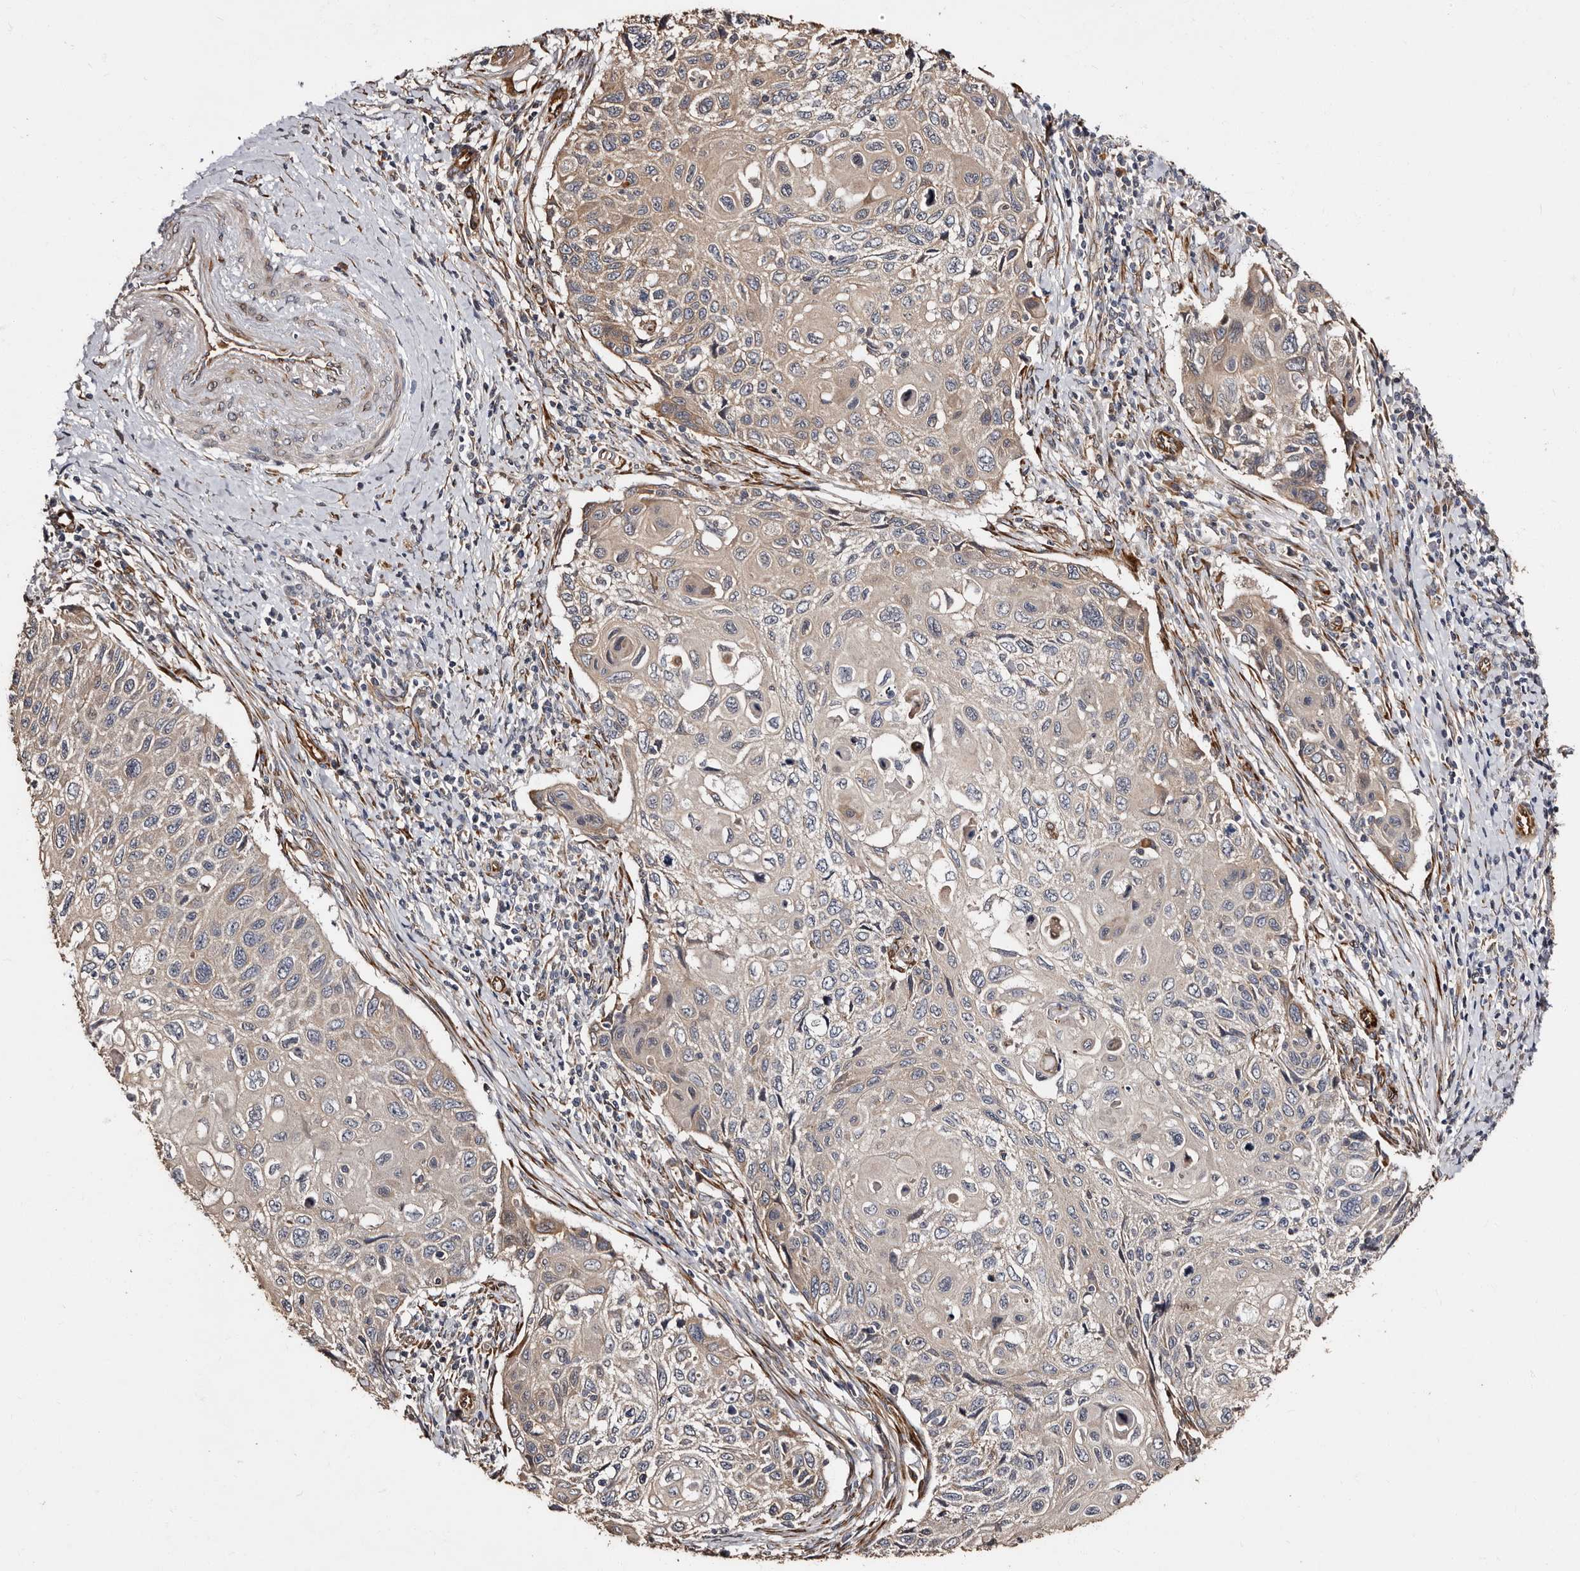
{"staining": {"intensity": "weak", "quantity": "25%-75%", "location": "cytoplasmic/membranous"}, "tissue": "cervical cancer", "cell_type": "Tumor cells", "image_type": "cancer", "snomed": [{"axis": "morphology", "description": "Squamous cell carcinoma, NOS"}, {"axis": "topography", "description": "Cervix"}], "caption": "Protein expression analysis of squamous cell carcinoma (cervical) shows weak cytoplasmic/membranous expression in about 25%-75% of tumor cells.", "gene": "TBC1D22B", "patient": {"sex": "female", "age": 70}}